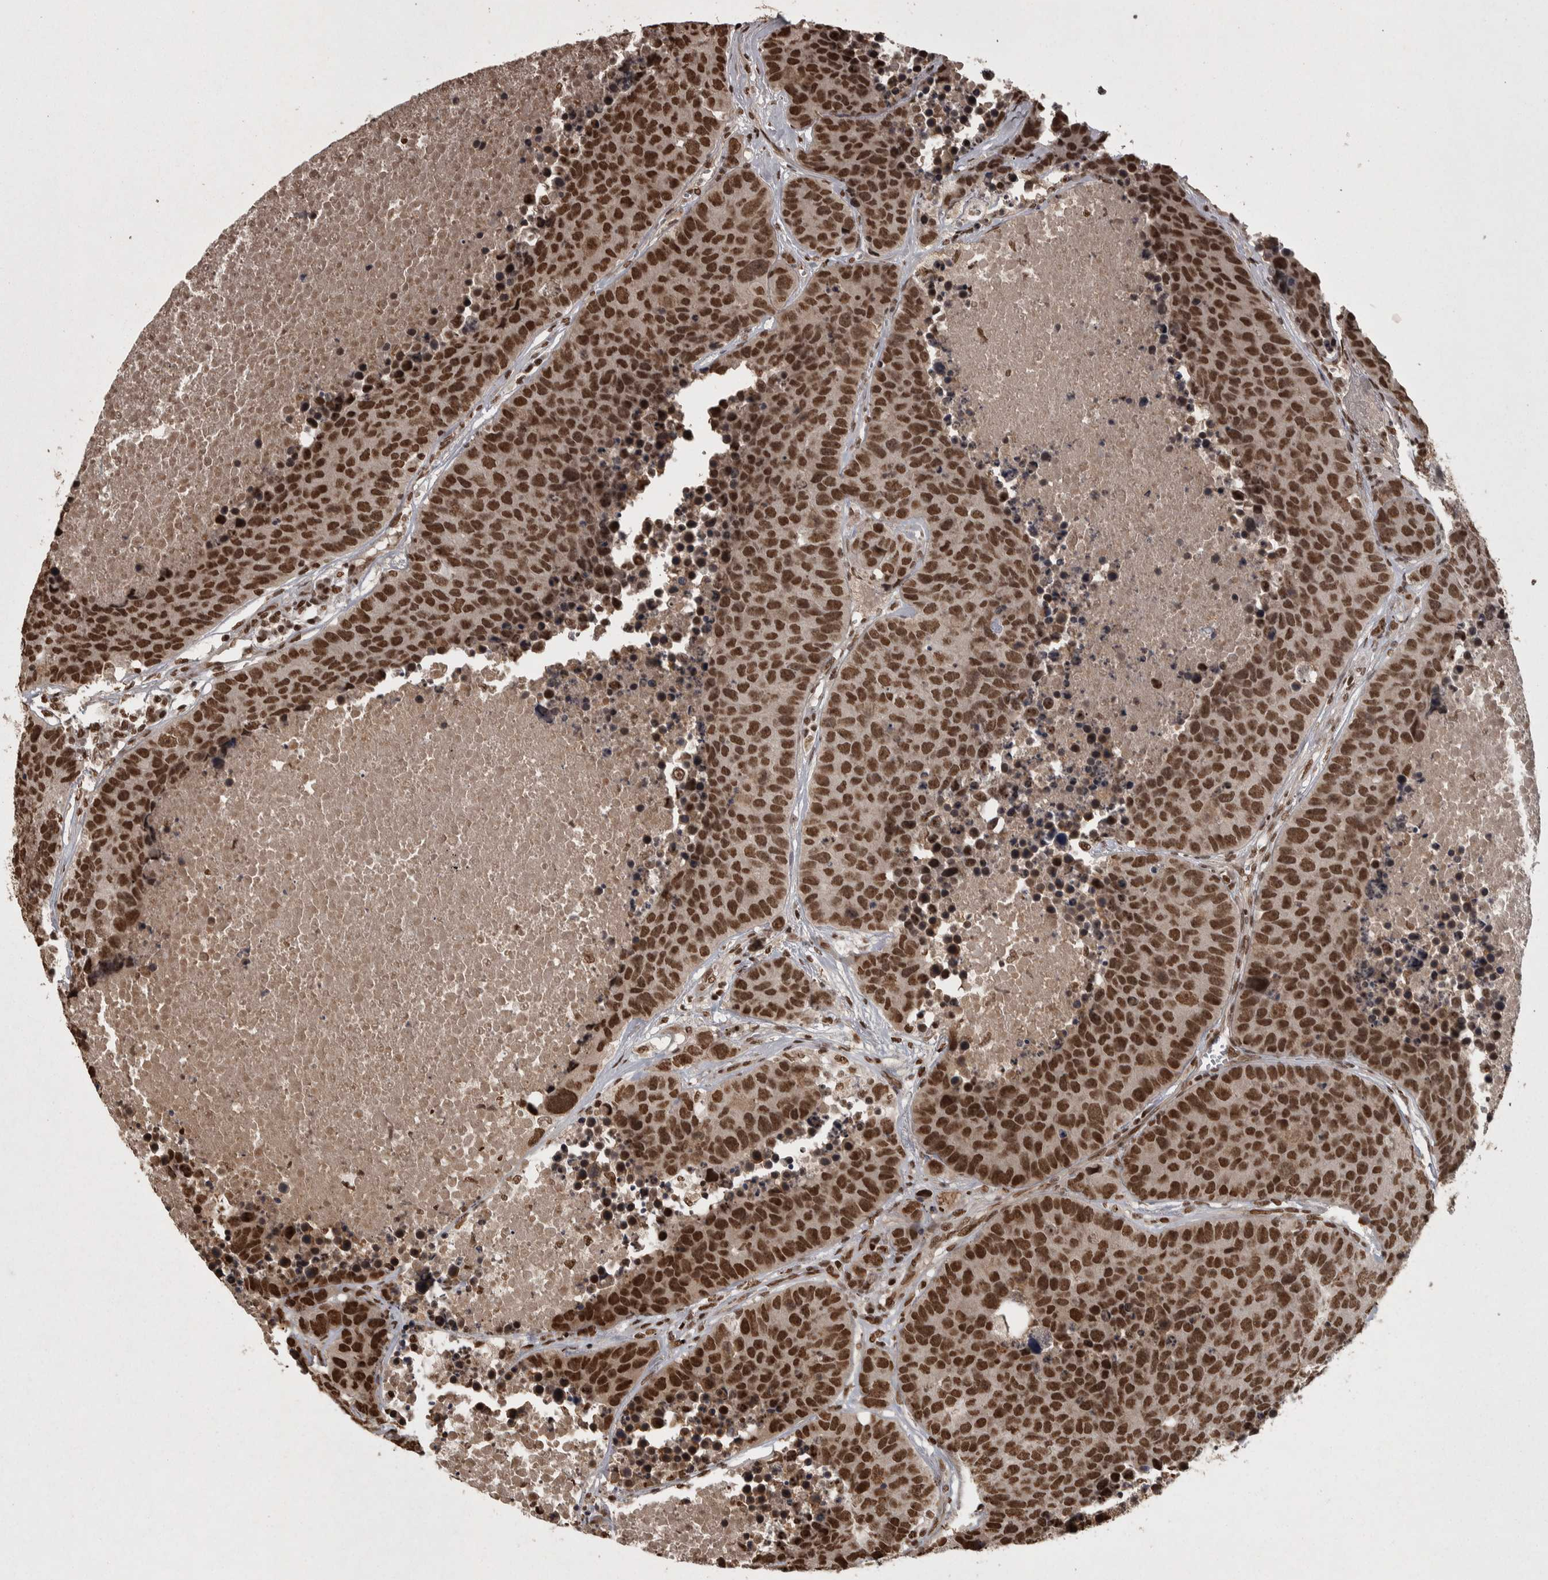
{"staining": {"intensity": "strong", "quantity": ">75%", "location": "nuclear"}, "tissue": "carcinoid", "cell_type": "Tumor cells", "image_type": "cancer", "snomed": [{"axis": "morphology", "description": "Carcinoid, malignant, NOS"}, {"axis": "topography", "description": "Lung"}], "caption": "Immunohistochemical staining of human malignant carcinoid displays high levels of strong nuclear expression in approximately >75% of tumor cells.", "gene": "ZFHX4", "patient": {"sex": "male", "age": 60}}